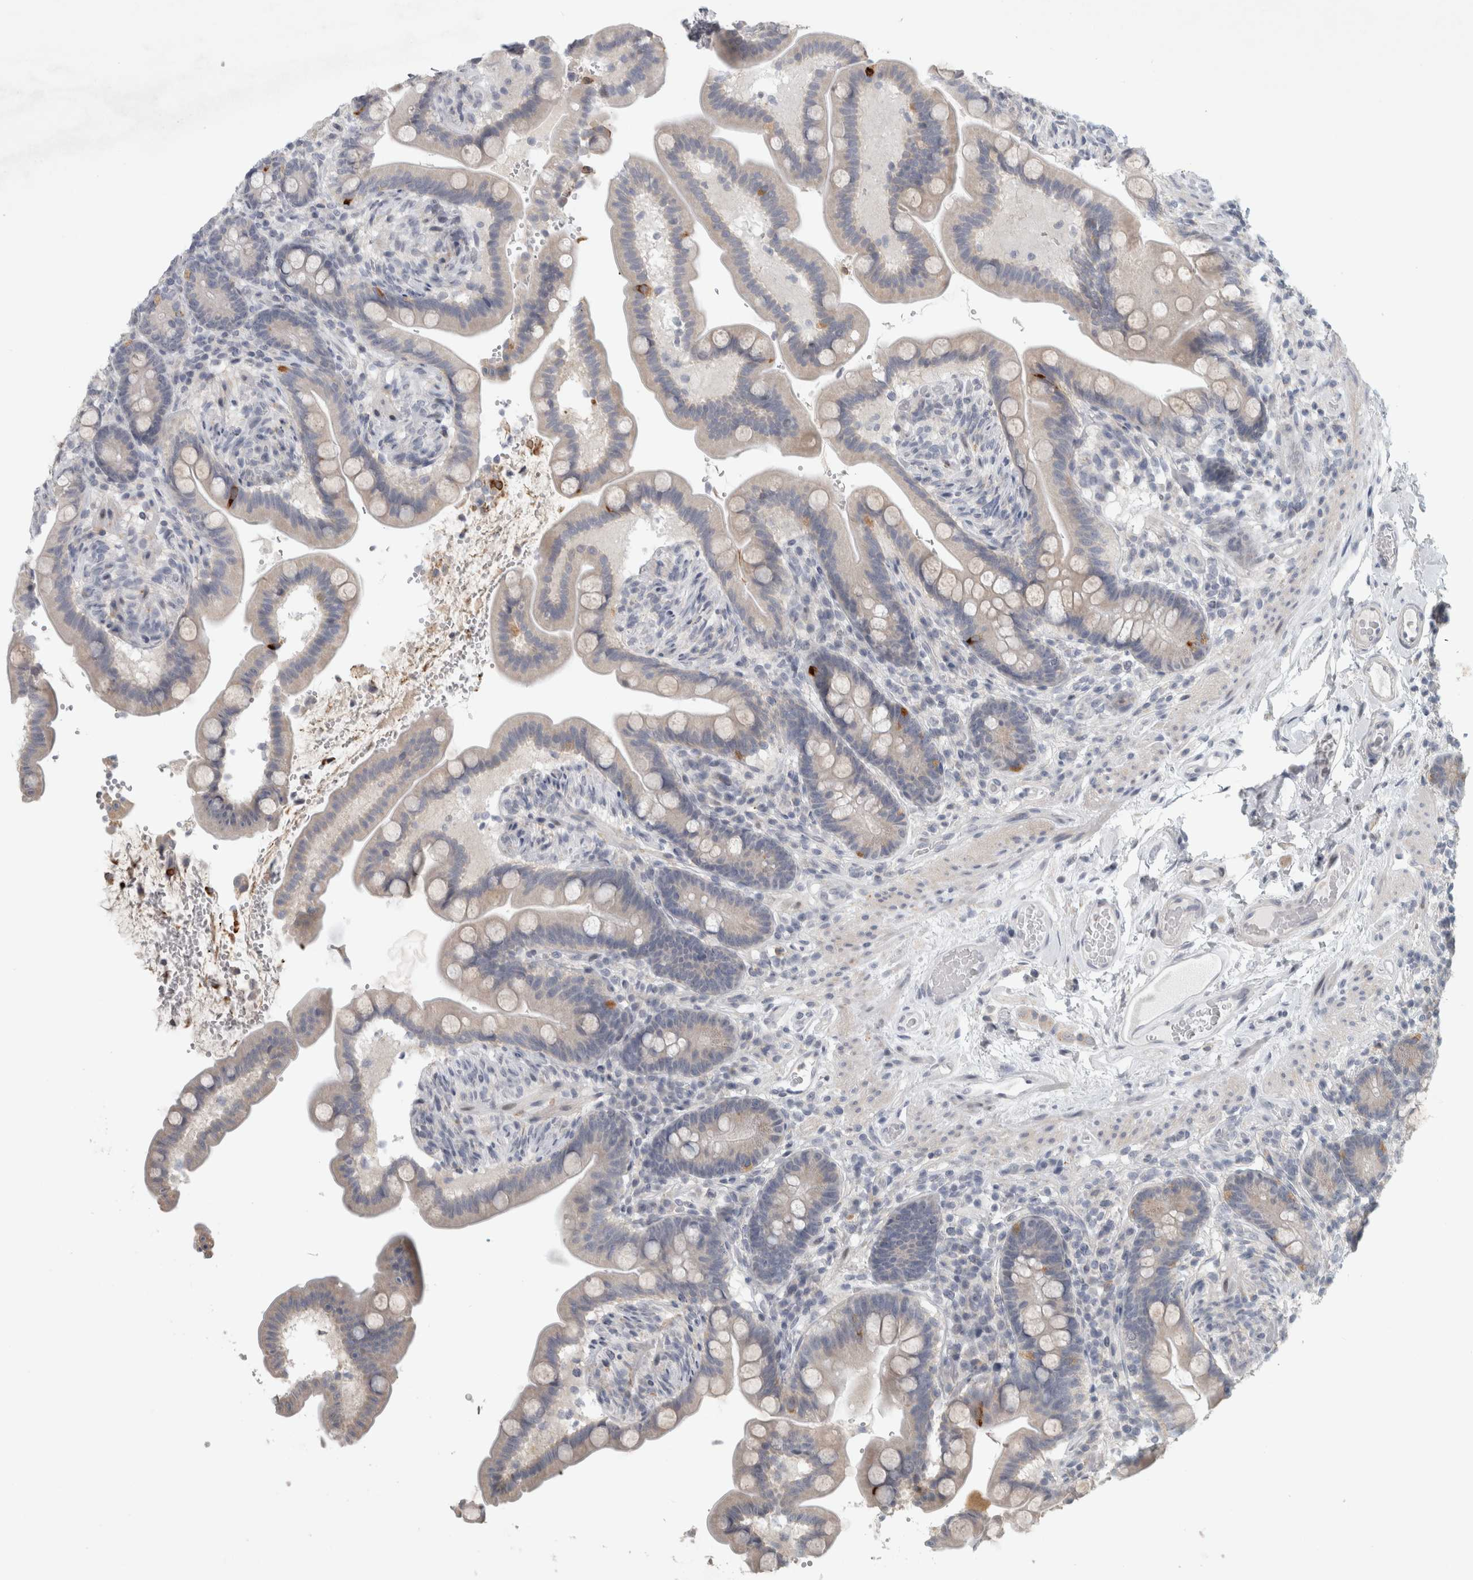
{"staining": {"intensity": "negative", "quantity": "none", "location": "none"}, "tissue": "colon", "cell_type": "Endothelial cells", "image_type": "normal", "snomed": [{"axis": "morphology", "description": "Normal tissue, NOS"}, {"axis": "topography", "description": "Smooth muscle"}, {"axis": "topography", "description": "Colon"}], "caption": "A high-resolution micrograph shows IHC staining of benign colon, which reveals no significant positivity in endothelial cells.", "gene": "PTPRN2", "patient": {"sex": "male", "age": 73}}